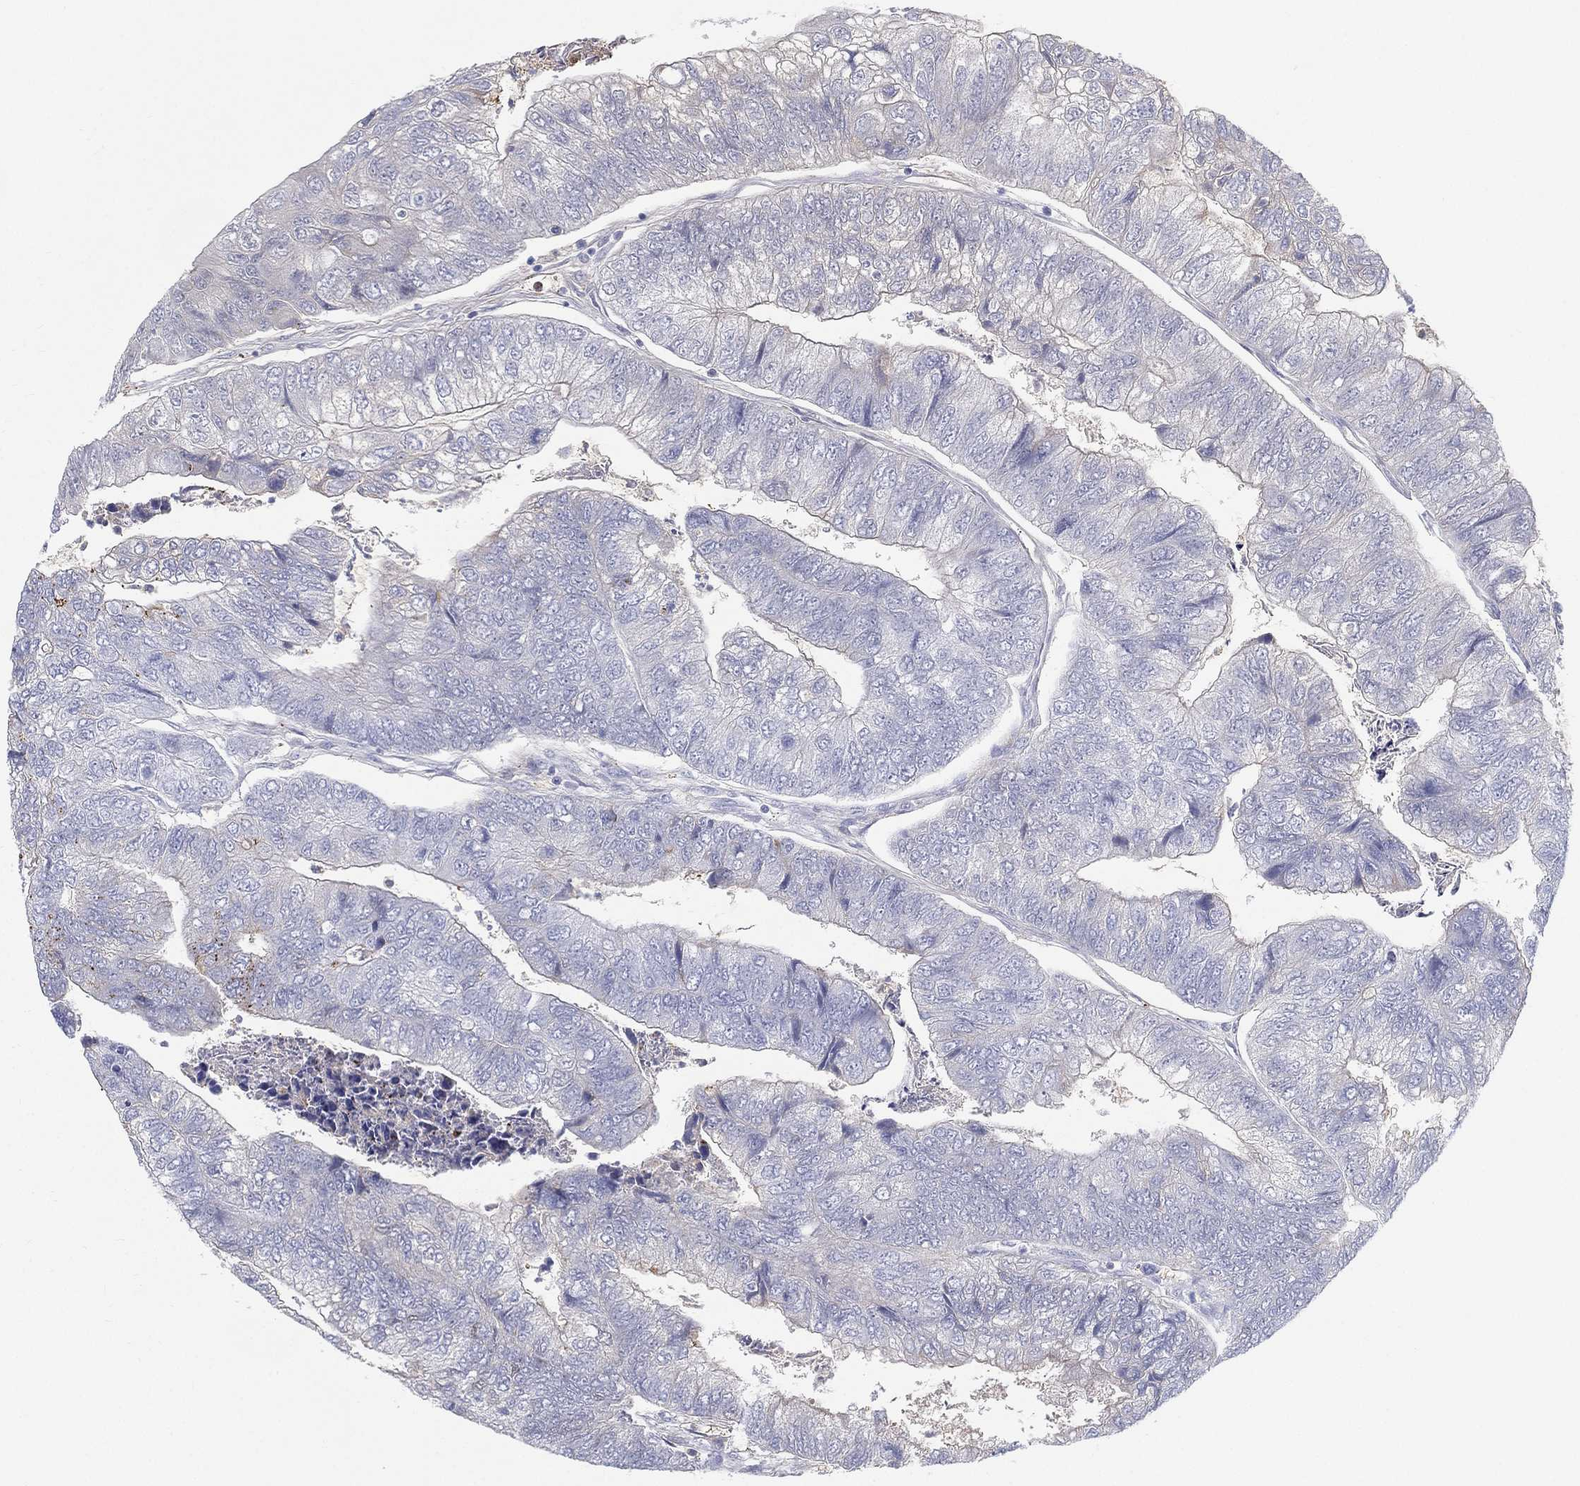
{"staining": {"intensity": "negative", "quantity": "none", "location": "none"}, "tissue": "colorectal cancer", "cell_type": "Tumor cells", "image_type": "cancer", "snomed": [{"axis": "morphology", "description": "Adenocarcinoma, NOS"}, {"axis": "topography", "description": "Colon"}], "caption": "IHC photomicrograph of colorectal cancer stained for a protein (brown), which displays no positivity in tumor cells.", "gene": "IFNB1", "patient": {"sex": "female", "age": 67}}